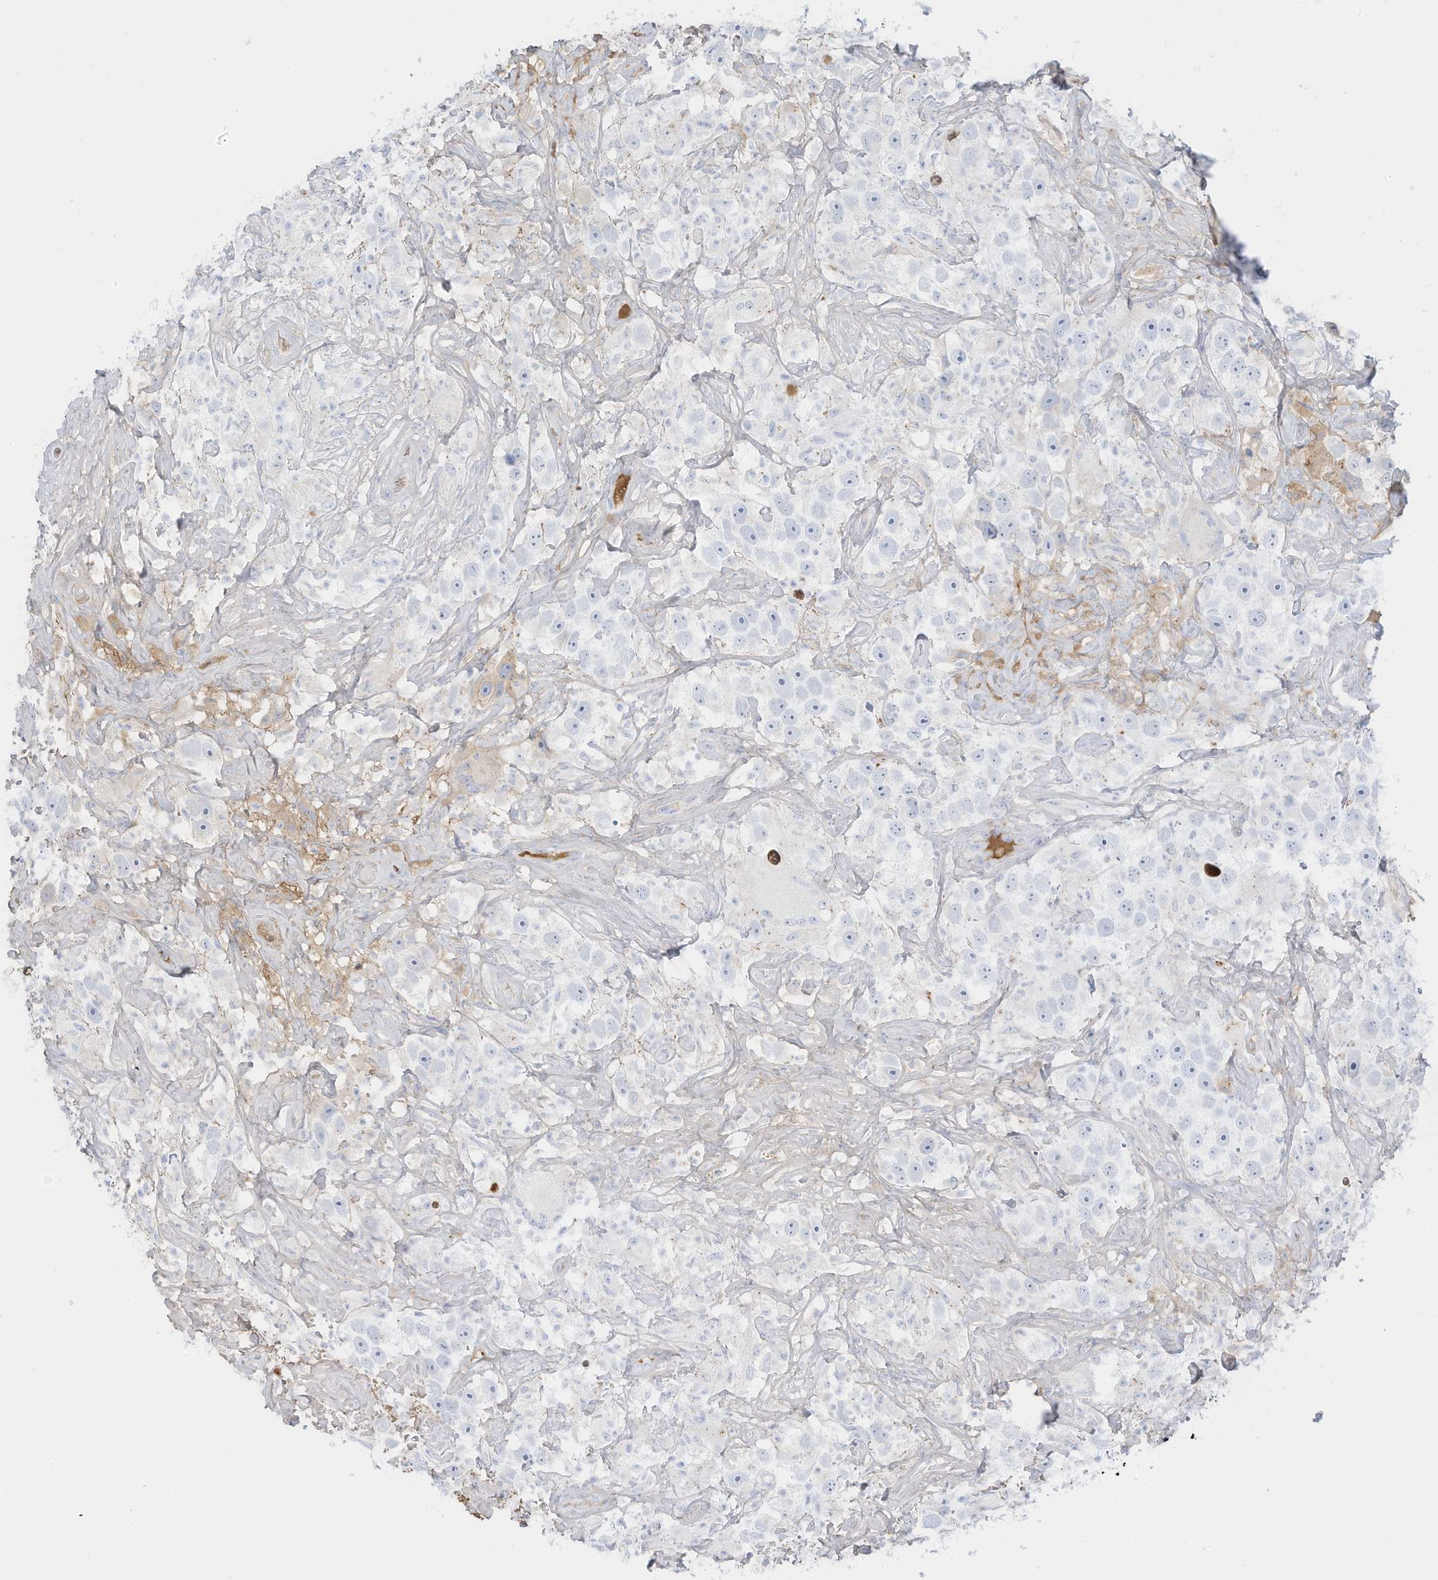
{"staining": {"intensity": "negative", "quantity": "none", "location": "none"}, "tissue": "testis cancer", "cell_type": "Tumor cells", "image_type": "cancer", "snomed": [{"axis": "morphology", "description": "Seminoma, NOS"}, {"axis": "topography", "description": "Testis"}], "caption": "A photomicrograph of testis cancer (seminoma) stained for a protein reveals no brown staining in tumor cells.", "gene": "HSD17B13", "patient": {"sex": "male", "age": 49}}